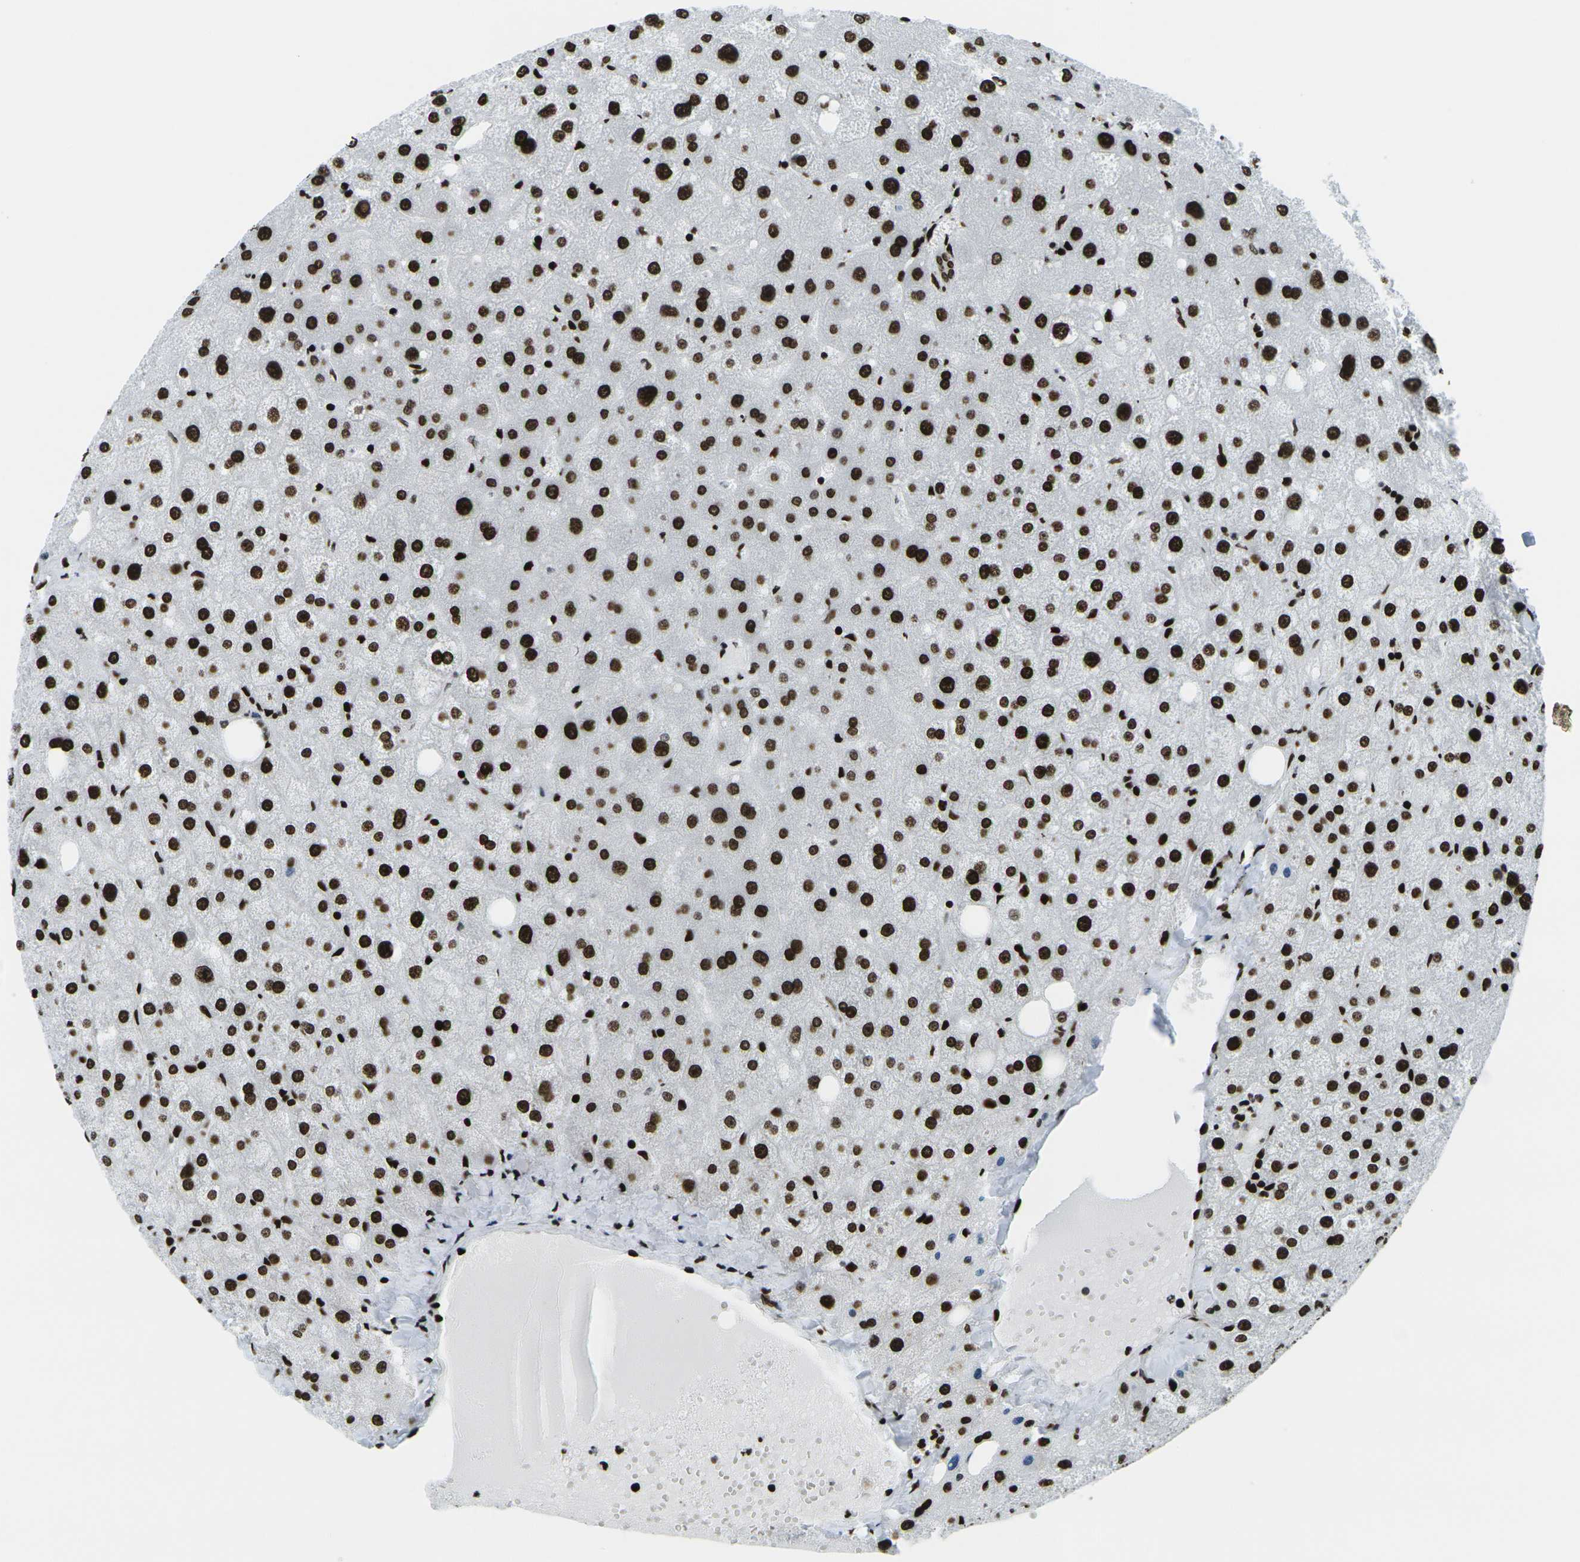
{"staining": {"intensity": "moderate", "quantity": ">75%", "location": "nuclear"}, "tissue": "liver", "cell_type": "Cholangiocytes", "image_type": "normal", "snomed": [{"axis": "morphology", "description": "Normal tissue, NOS"}, {"axis": "topography", "description": "Liver"}], "caption": "A medium amount of moderate nuclear expression is present in about >75% of cholangiocytes in benign liver.", "gene": "H3", "patient": {"sex": "male", "age": 73}}